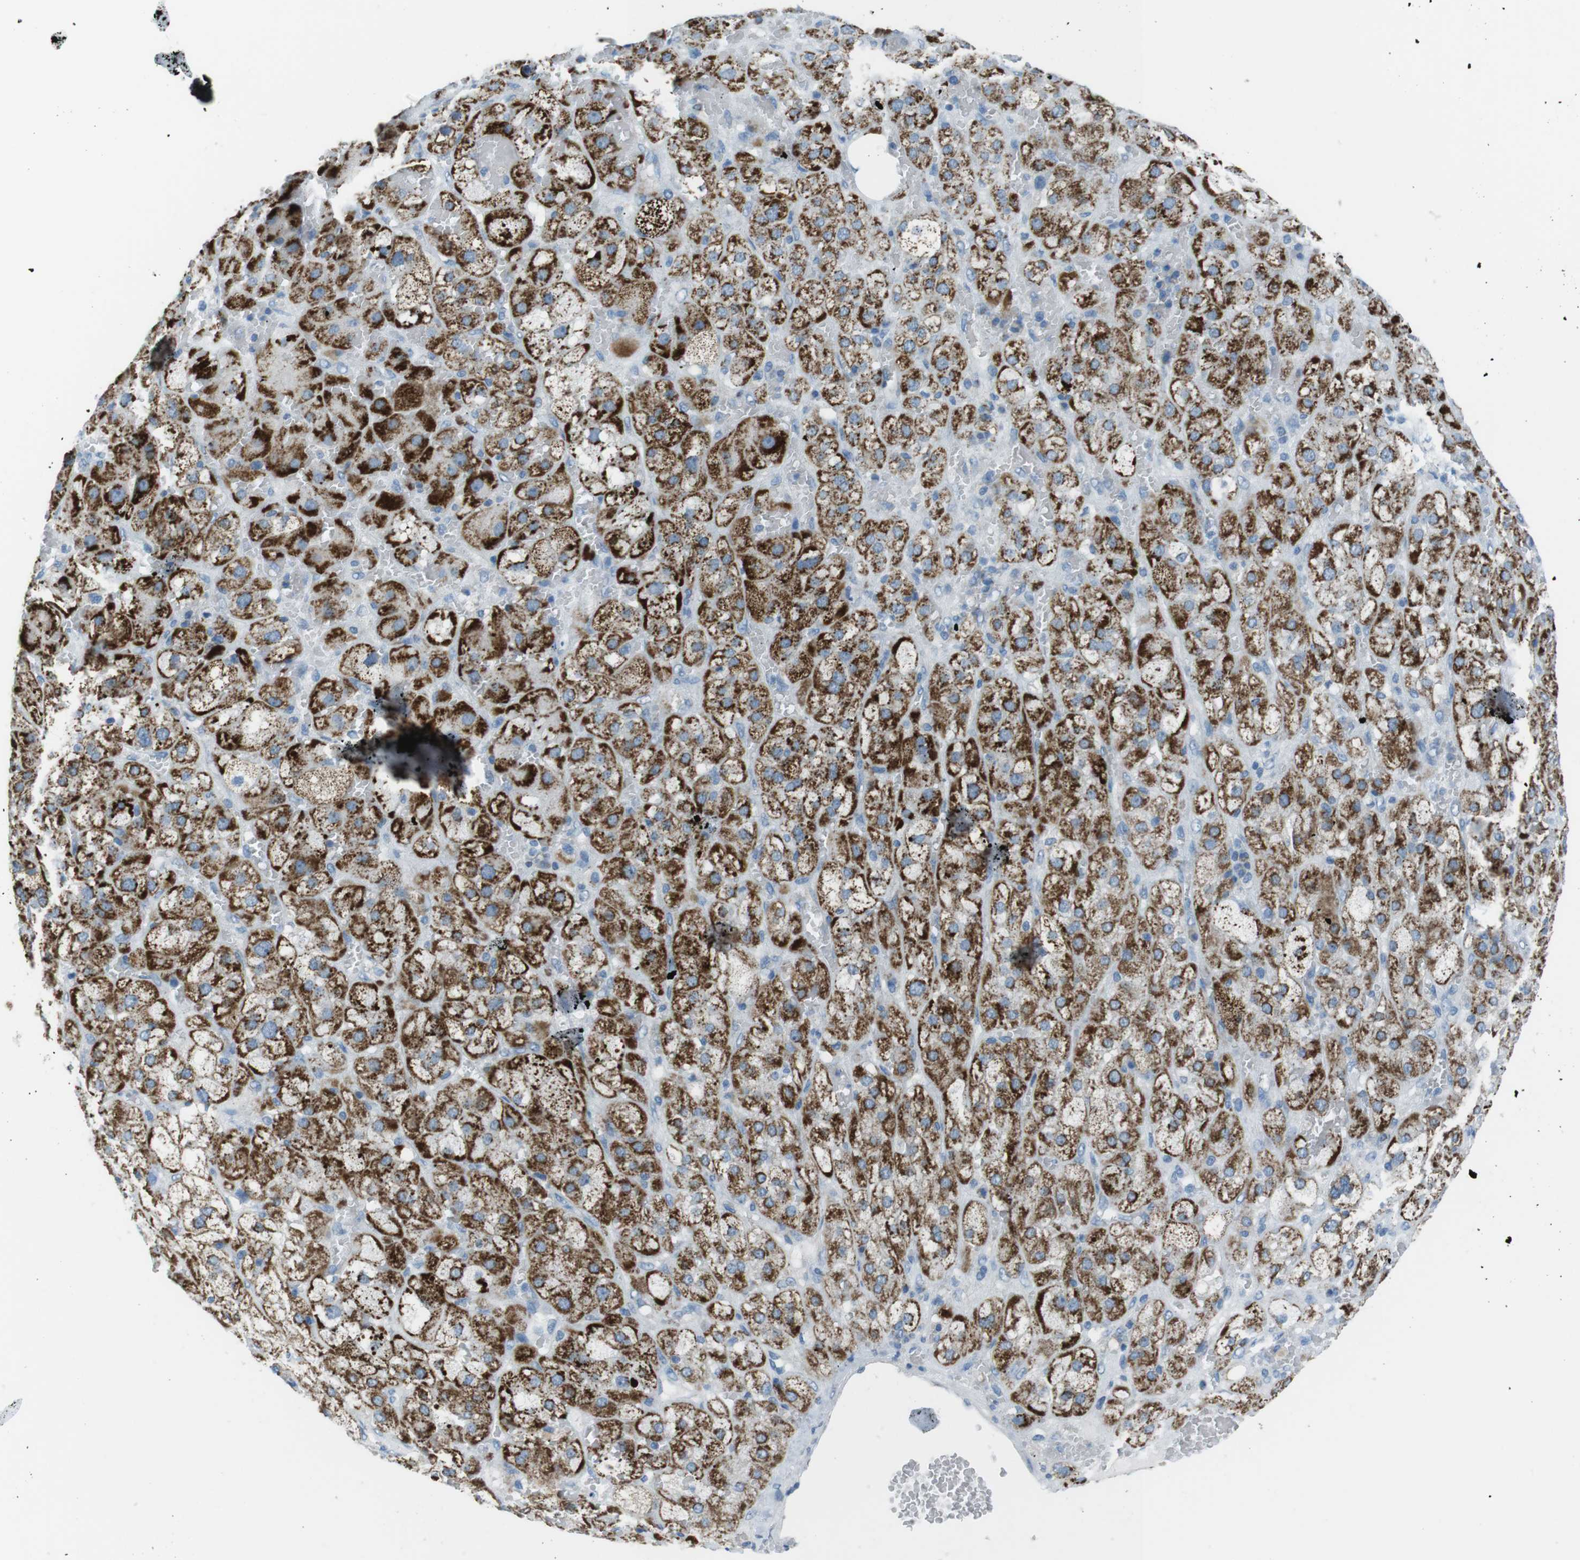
{"staining": {"intensity": "strong", "quantity": ">75%", "location": "cytoplasmic/membranous"}, "tissue": "adrenal gland", "cell_type": "Glandular cells", "image_type": "normal", "snomed": [{"axis": "morphology", "description": "Normal tissue, NOS"}, {"axis": "topography", "description": "Adrenal gland"}], "caption": "DAB (3,3'-diaminobenzidine) immunohistochemical staining of benign adrenal gland shows strong cytoplasmic/membranous protein expression in about >75% of glandular cells.", "gene": "DNAJA3", "patient": {"sex": "female", "age": 47}}